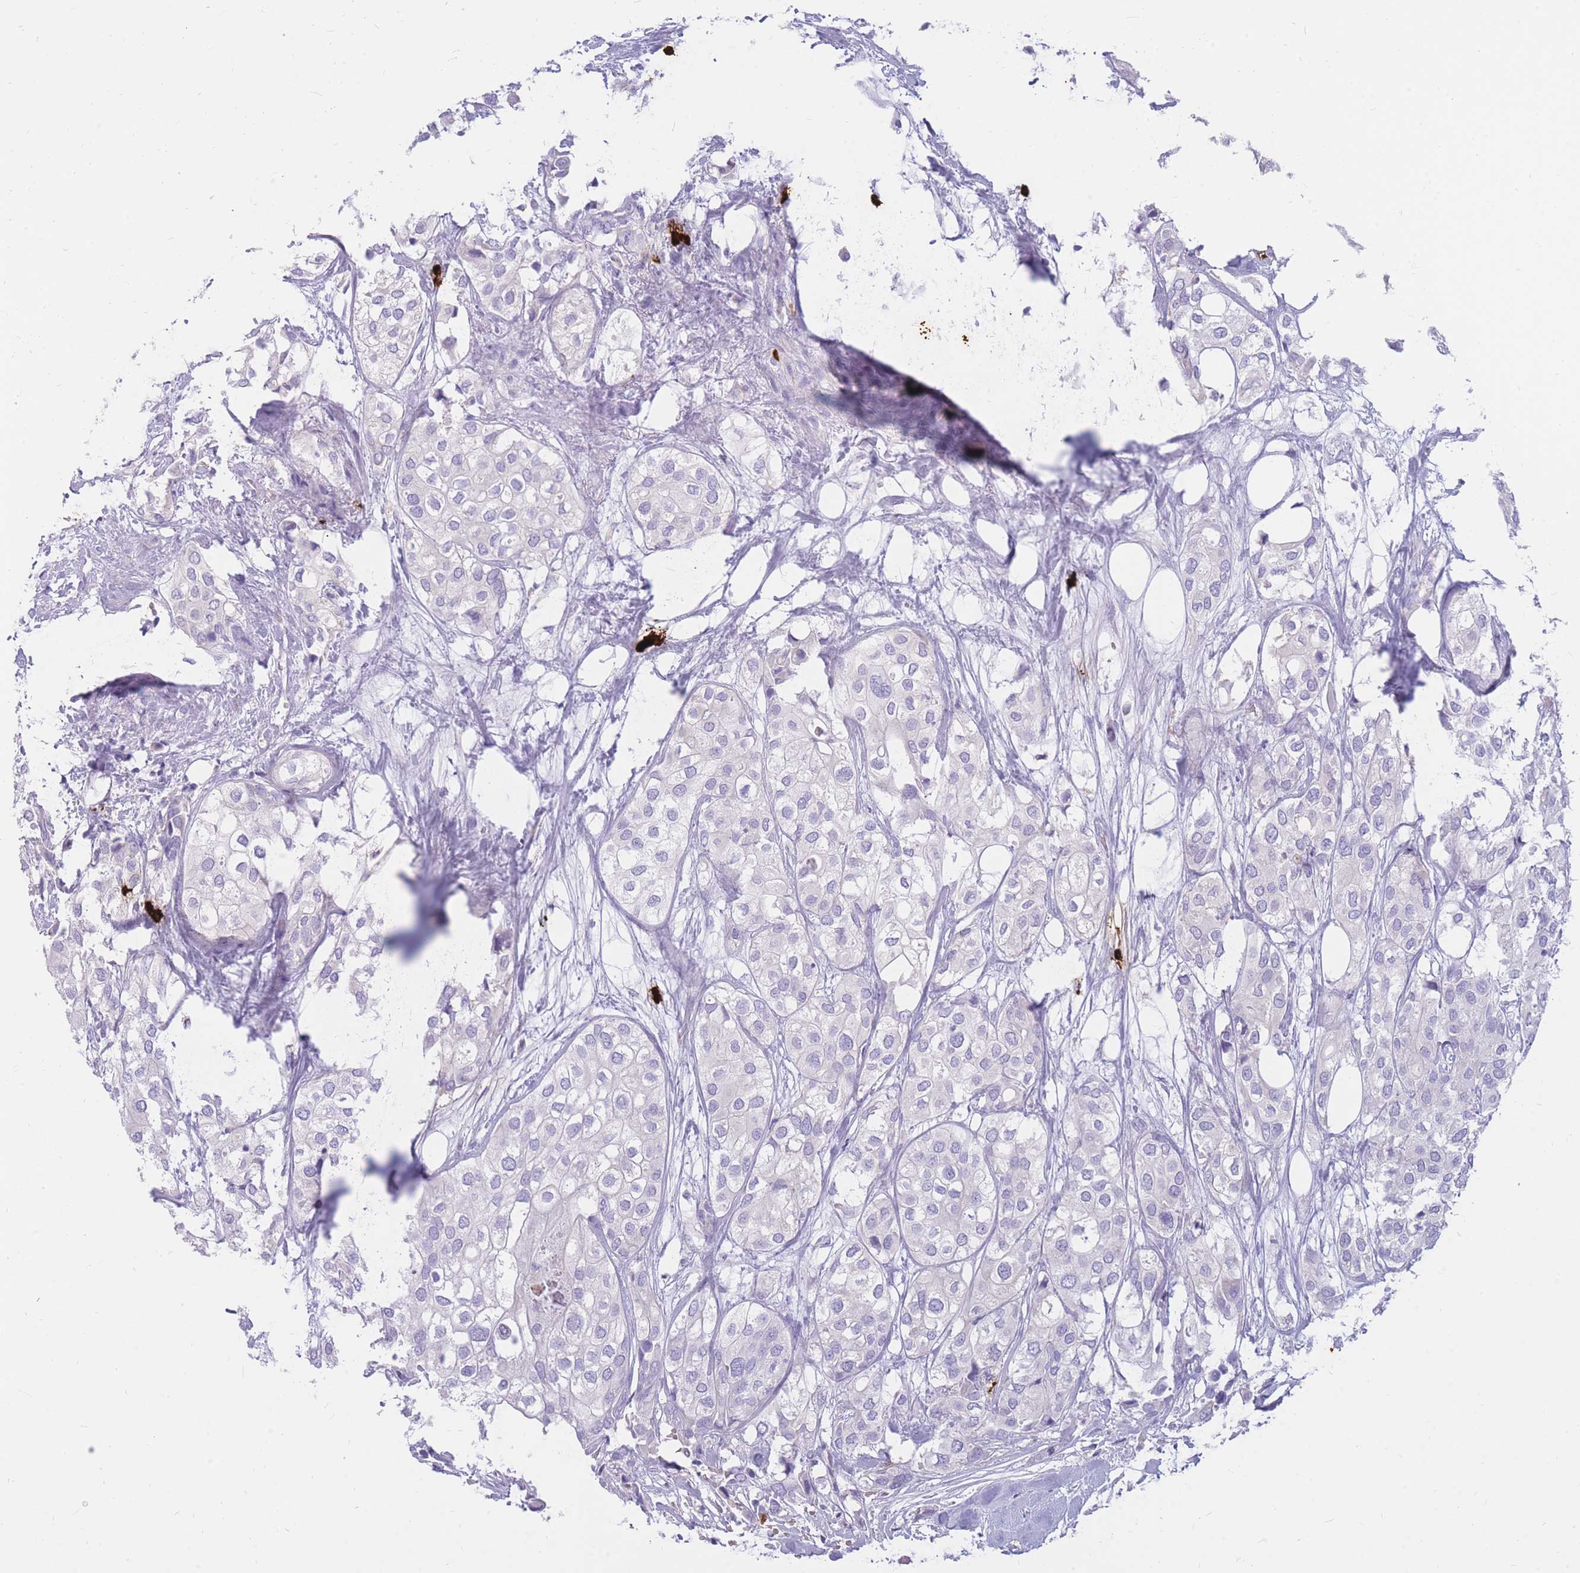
{"staining": {"intensity": "negative", "quantity": "none", "location": "none"}, "tissue": "urothelial cancer", "cell_type": "Tumor cells", "image_type": "cancer", "snomed": [{"axis": "morphology", "description": "Urothelial carcinoma, High grade"}, {"axis": "topography", "description": "Urinary bladder"}], "caption": "This micrograph is of high-grade urothelial carcinoma stained with immunohistochemistry (IHC) to label a protein in brown with the nuclei are counter-stained blue. There is no staining in tumor cells. The staining is performed using DAB (3,3'-diaminobenzidine) brown chromogen with nuclei counter-stained in using hematoxylin.", "gene": "TPSAB1", "patient": {"sex": "male", "age": 64}}